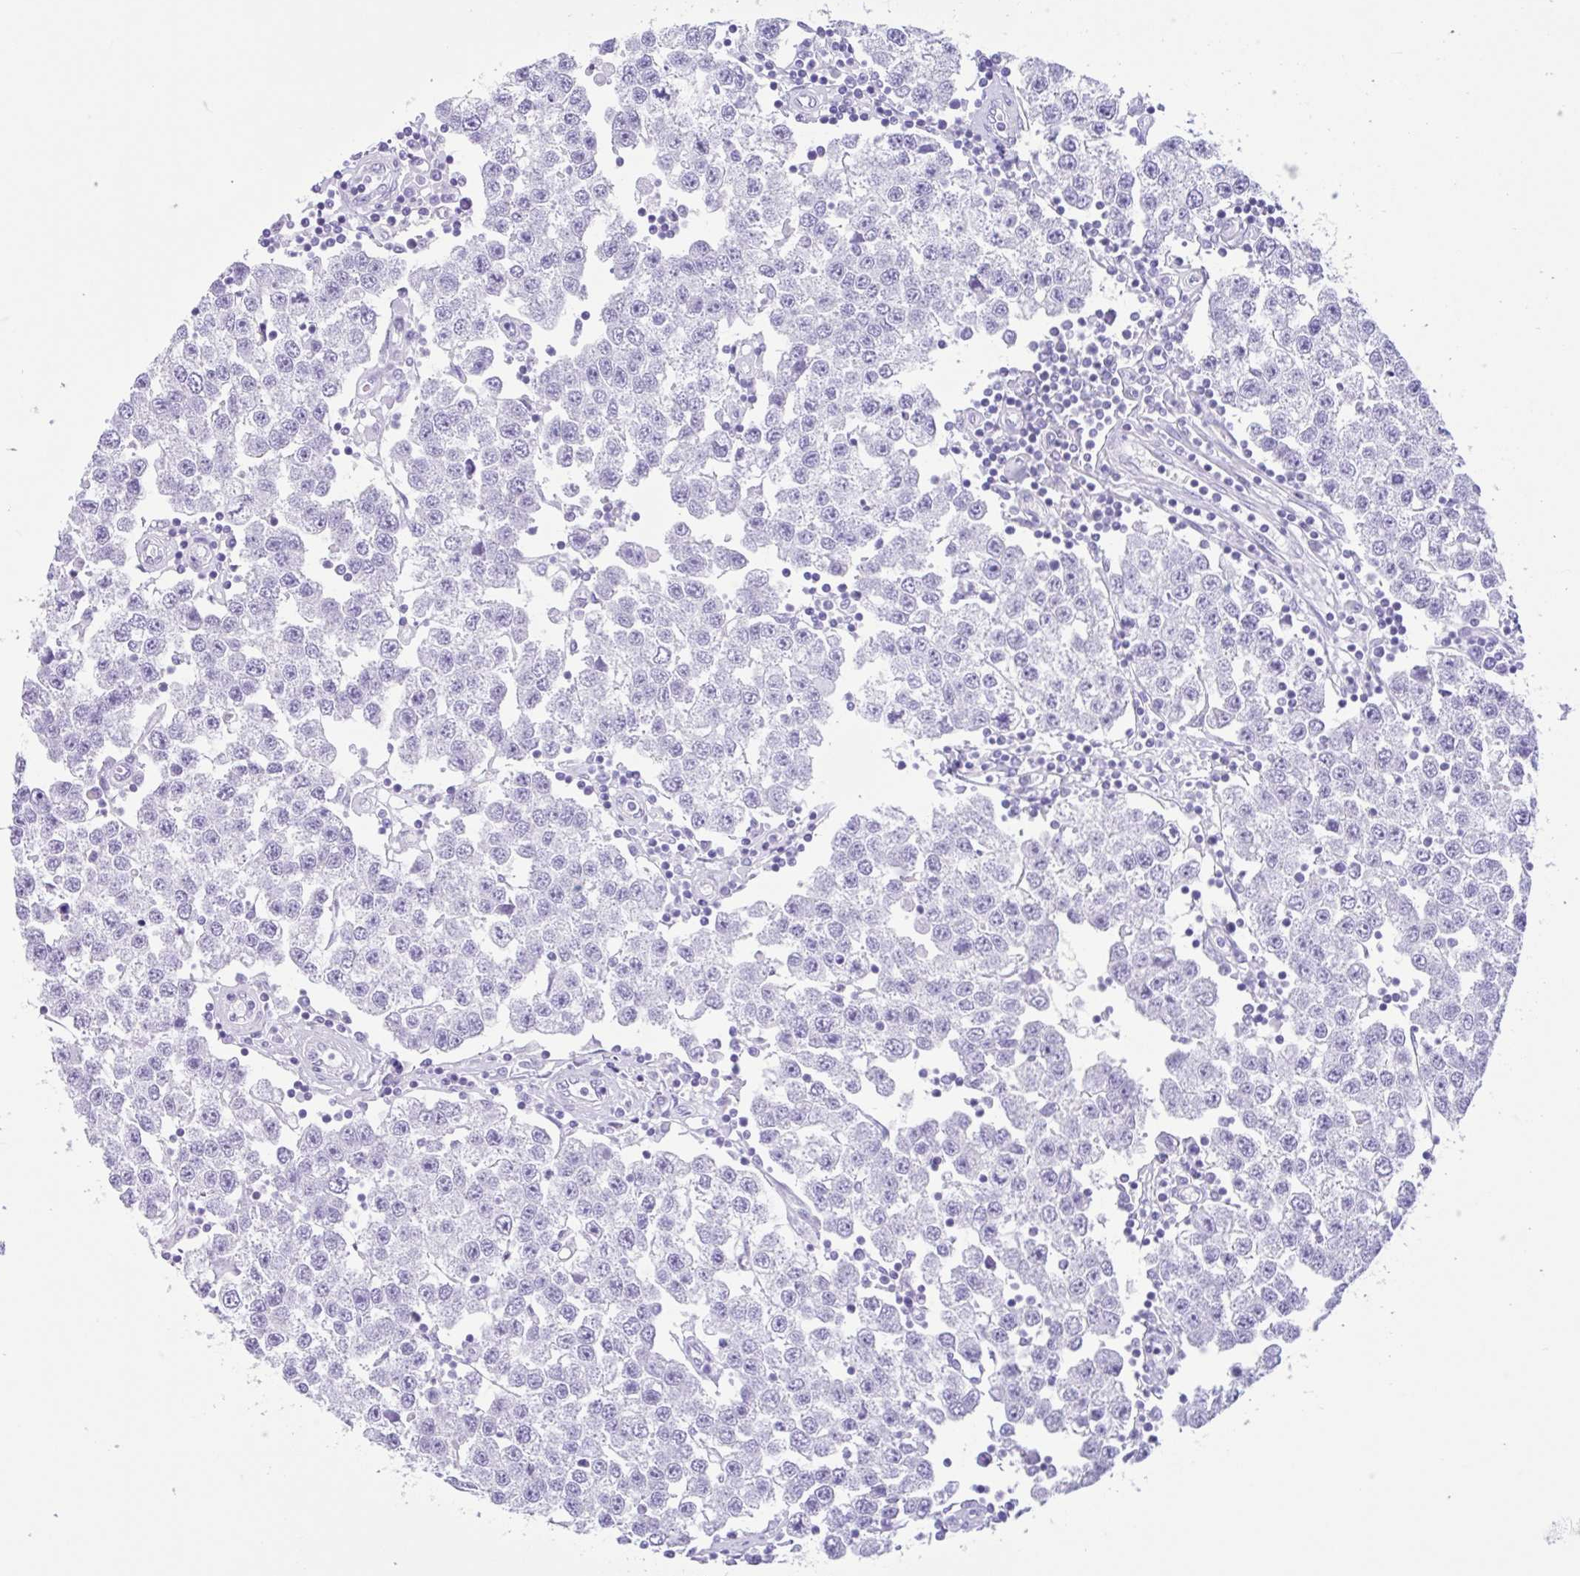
{"staining": {"intensity": "negative", "quantity": "none", "location": "none"}, "tissue": "testis cancer", "cell_type": "Tumor cells", "image_type": "cancer", "snomed": [{"axis": "morphology", "description": "Seminoma, NOS"}, {"axis": "topography", "description": "Testis"}], "caption": "Tumor cells are negative for brown protein staining in testis cancer (seminoma).", "gene": "IAPP", "patient": {"sex": "male", "age": 34}}